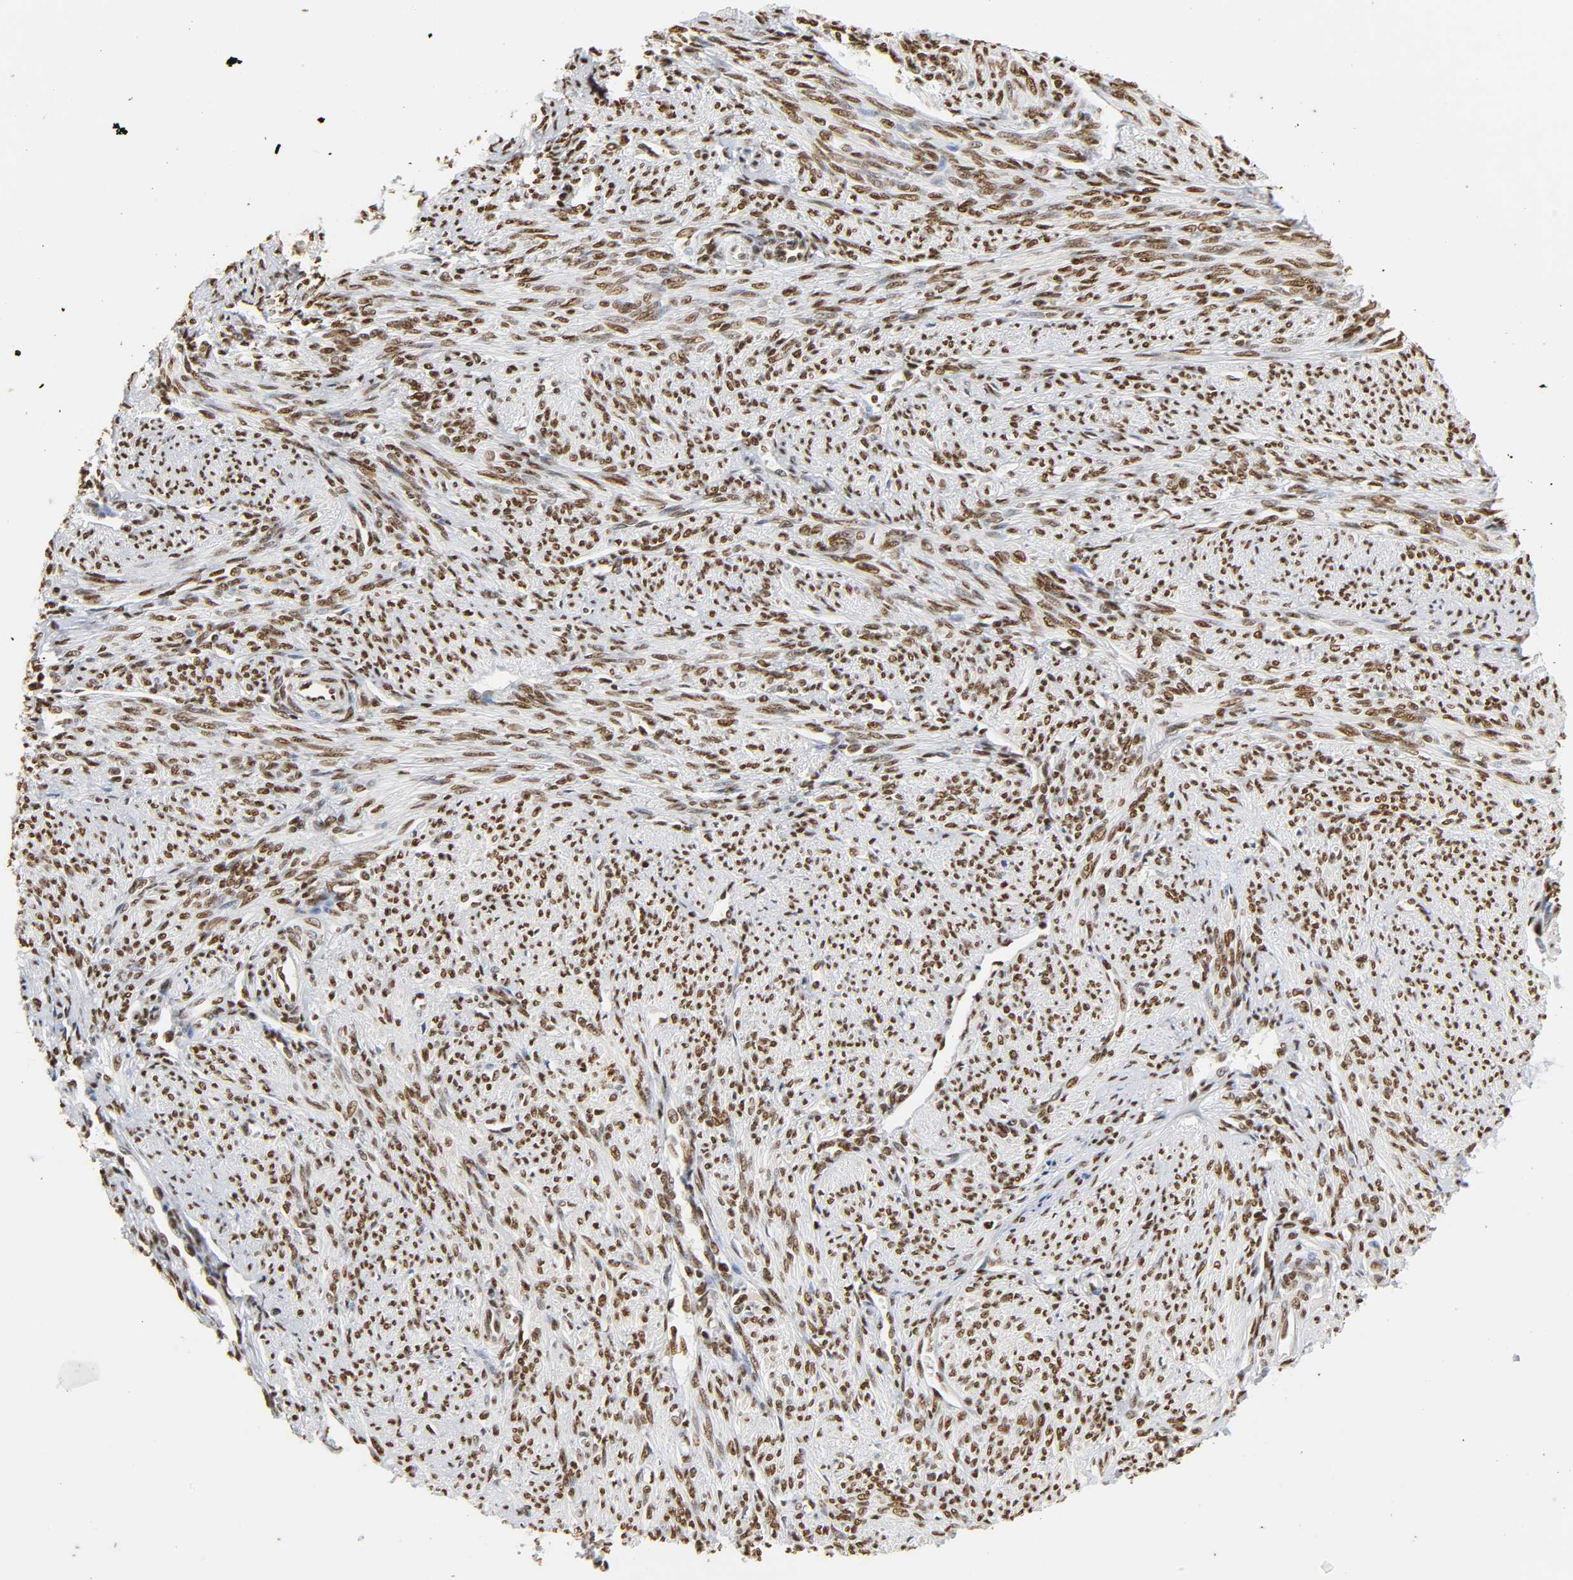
{"staining": {"intensity": "strong", "quantity": ">75%", "location": "nuclear"}, "tissue": "smooth muscle", "cell_type": "Smooth muscle cells", "image_type": "normal", "snomed": [{"axis": "morphology", "description": "Normal tissue, NOS"}, {"axis": "topography", "description": "Smooth muscle"}], "caption": "Brown immunohistochemical staining in benign human smooth muscle demonstrates strong nuclear positivity in approximately >75% of smooth muscle cells.", "gene": "HNRNPC", "patient": {"sex": "female", "age": 65}}